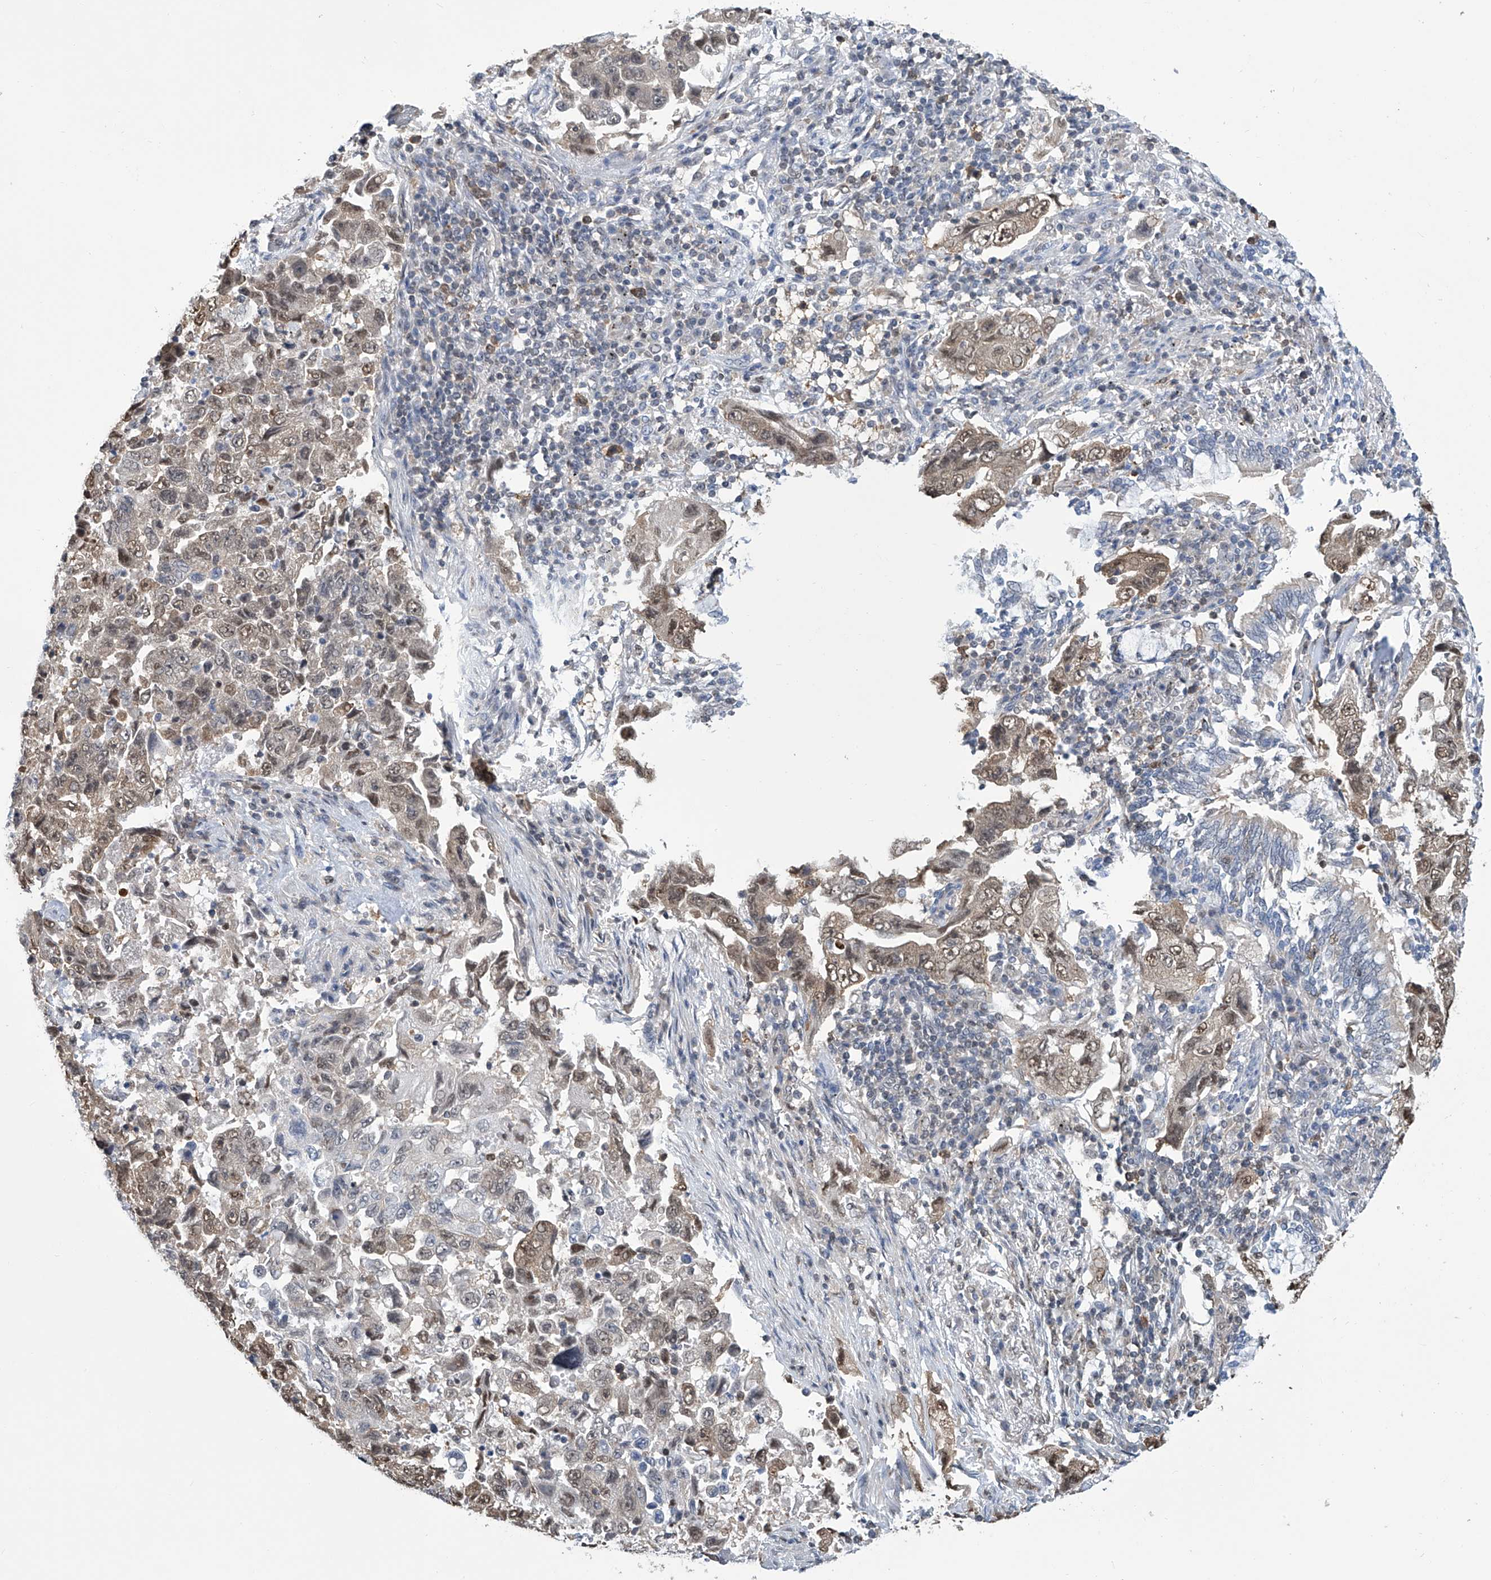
{"staining": {"intensity": "weak", "quantity": ">75%", "location": "nuclear"}, "tissue": "lung cancer", "cell_type": "Tumor cells", "image_type": "cancer", "snomed": [{"axis": "morphology", "description": "Adenocarcinoma, NOS"}, {"axis": "topography", "description": "Lung"}], "caption": "Adenocarcinoma (lung) tissue displays weak nuclear staining in approximately >75% of tumor cells", "gene": "SREBF2", "patient": {"sex": "female", "age": 51}}